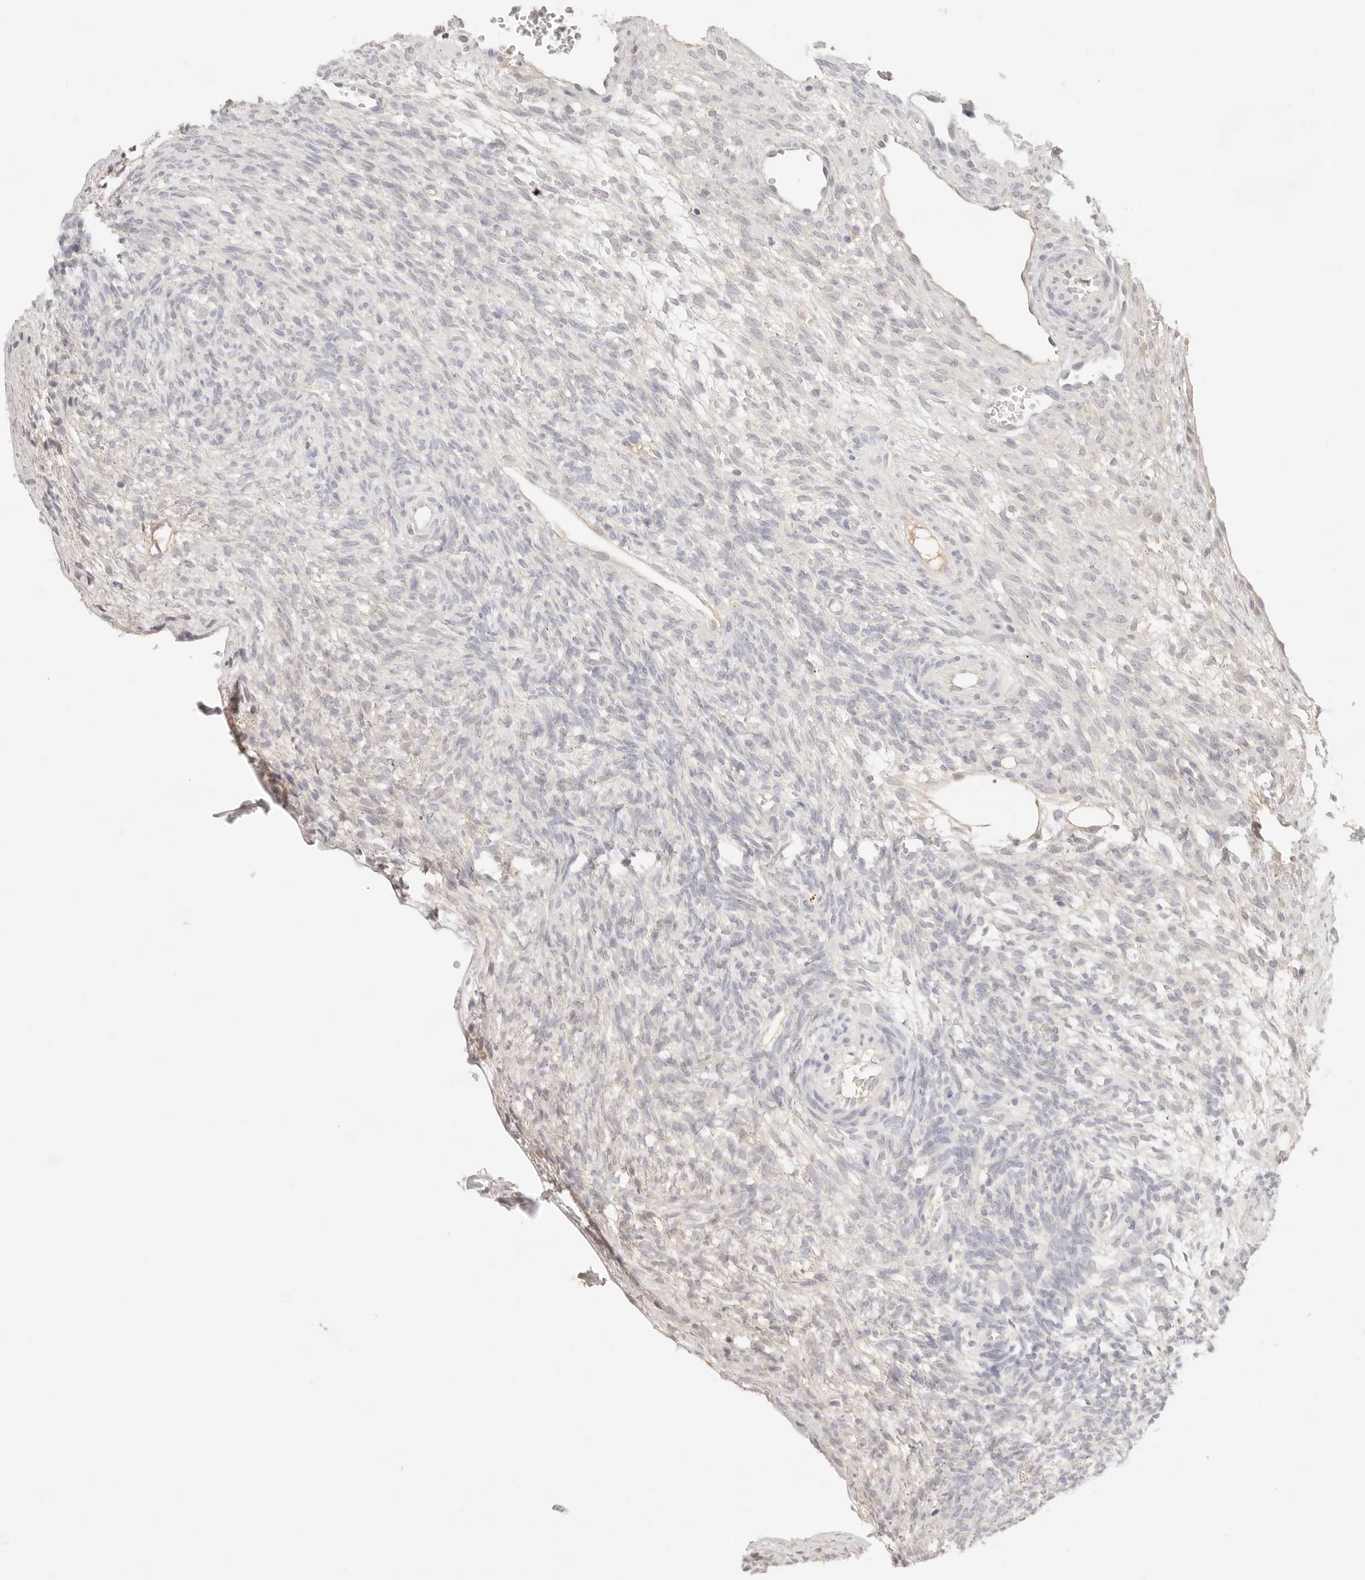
{"staining": {"intensity": "negative", "quantity": "none", "location": "none"}, "tissue": "ovary", "cell_type": "Follicle cells", "image_type": "normal", "snomed": [{"axis": "morphology", "description": "Normal tissue, NOS"}, {"axis": "topography", "description": "Ovary"}], "caption": "Immunohistochemistry (IHC) of normal human ovary displays no staining in follicle cells. (DAB (3,3'-diaminobenzidine) immunohistochemistry (IHC), high magnification).", "gene": "SPHK1", "patient": {"sex": "female", "age": 34}}